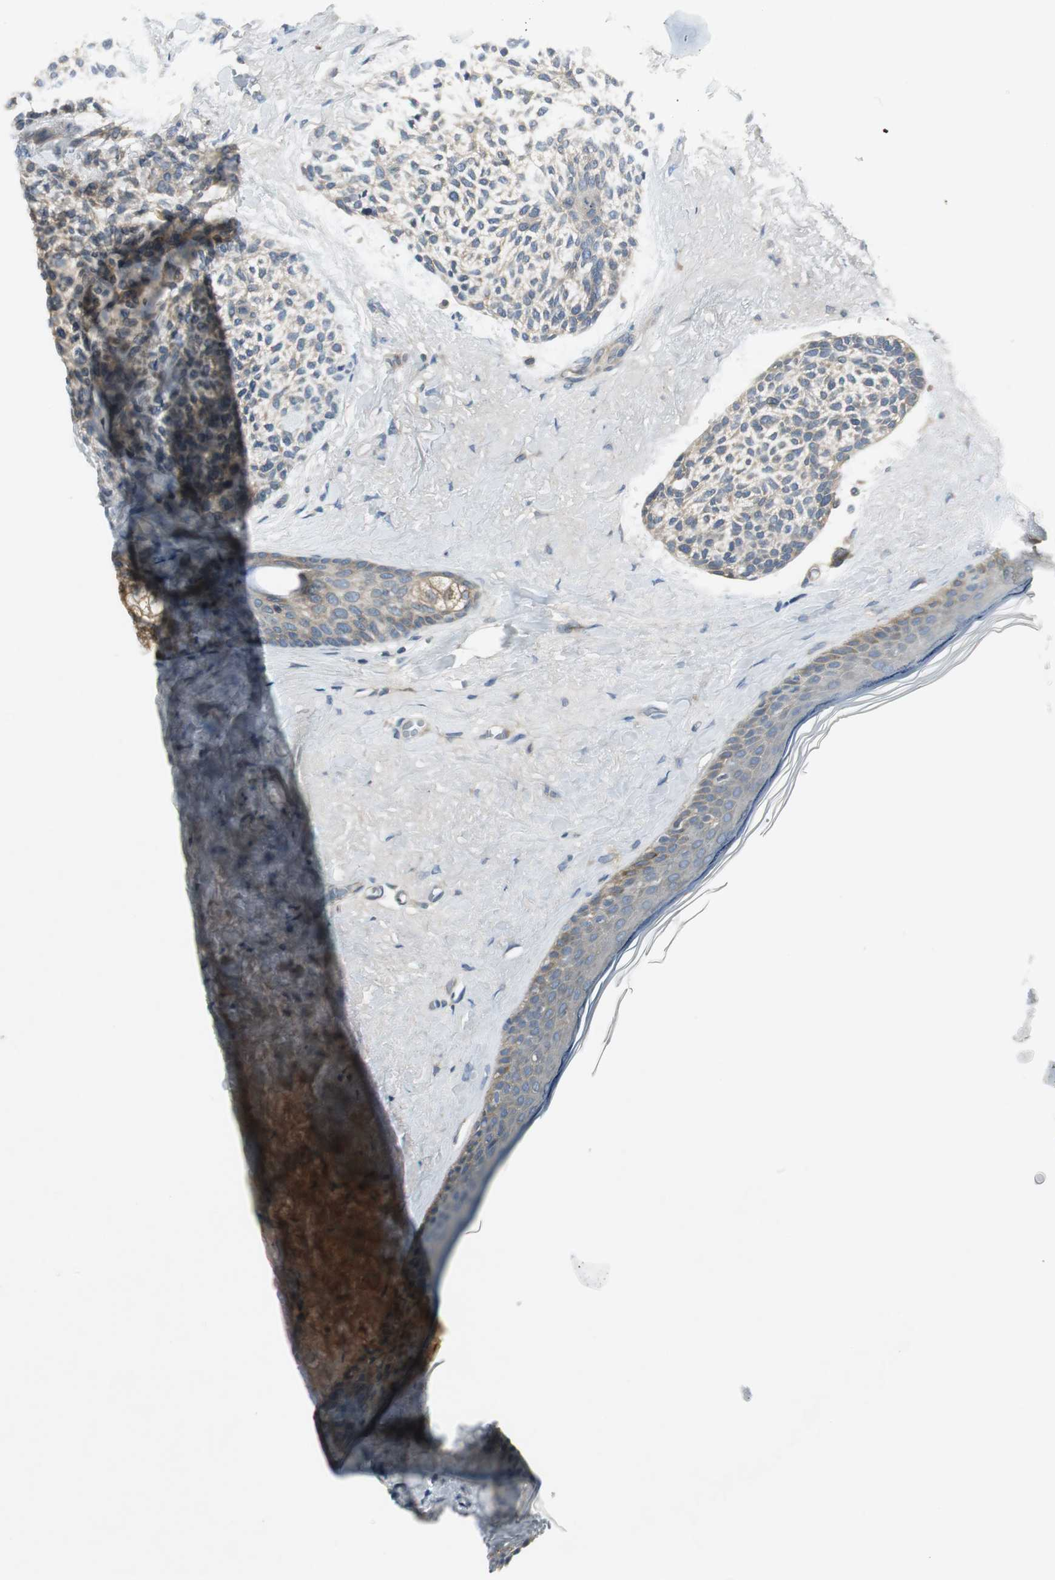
{"staining": {"intensity": "weak", "quantity": ">75%", "location": "cytoplasmic/membranous"}, "tissue": "skin cancer", "cell_type": "Tumor cells", "image_type": "cancer", "snomed": [{"axis": "morphology", "description": "Normal tissue, NOS"}, {"axis": "morphology", "description": "Basal cell carcinoma"}, {"axis": "topography", "description": "Skin"}], "caption": "This photomicrograph demonstrates immunohistochemistry (IHC) staining of human skin basal cell carcinoma, with low weak cytoplasmic/membranous positivity in approximately >75% of tumor cells.", "gene": "PRKAA1", "patient": {"sex": "female", "age": 70}}